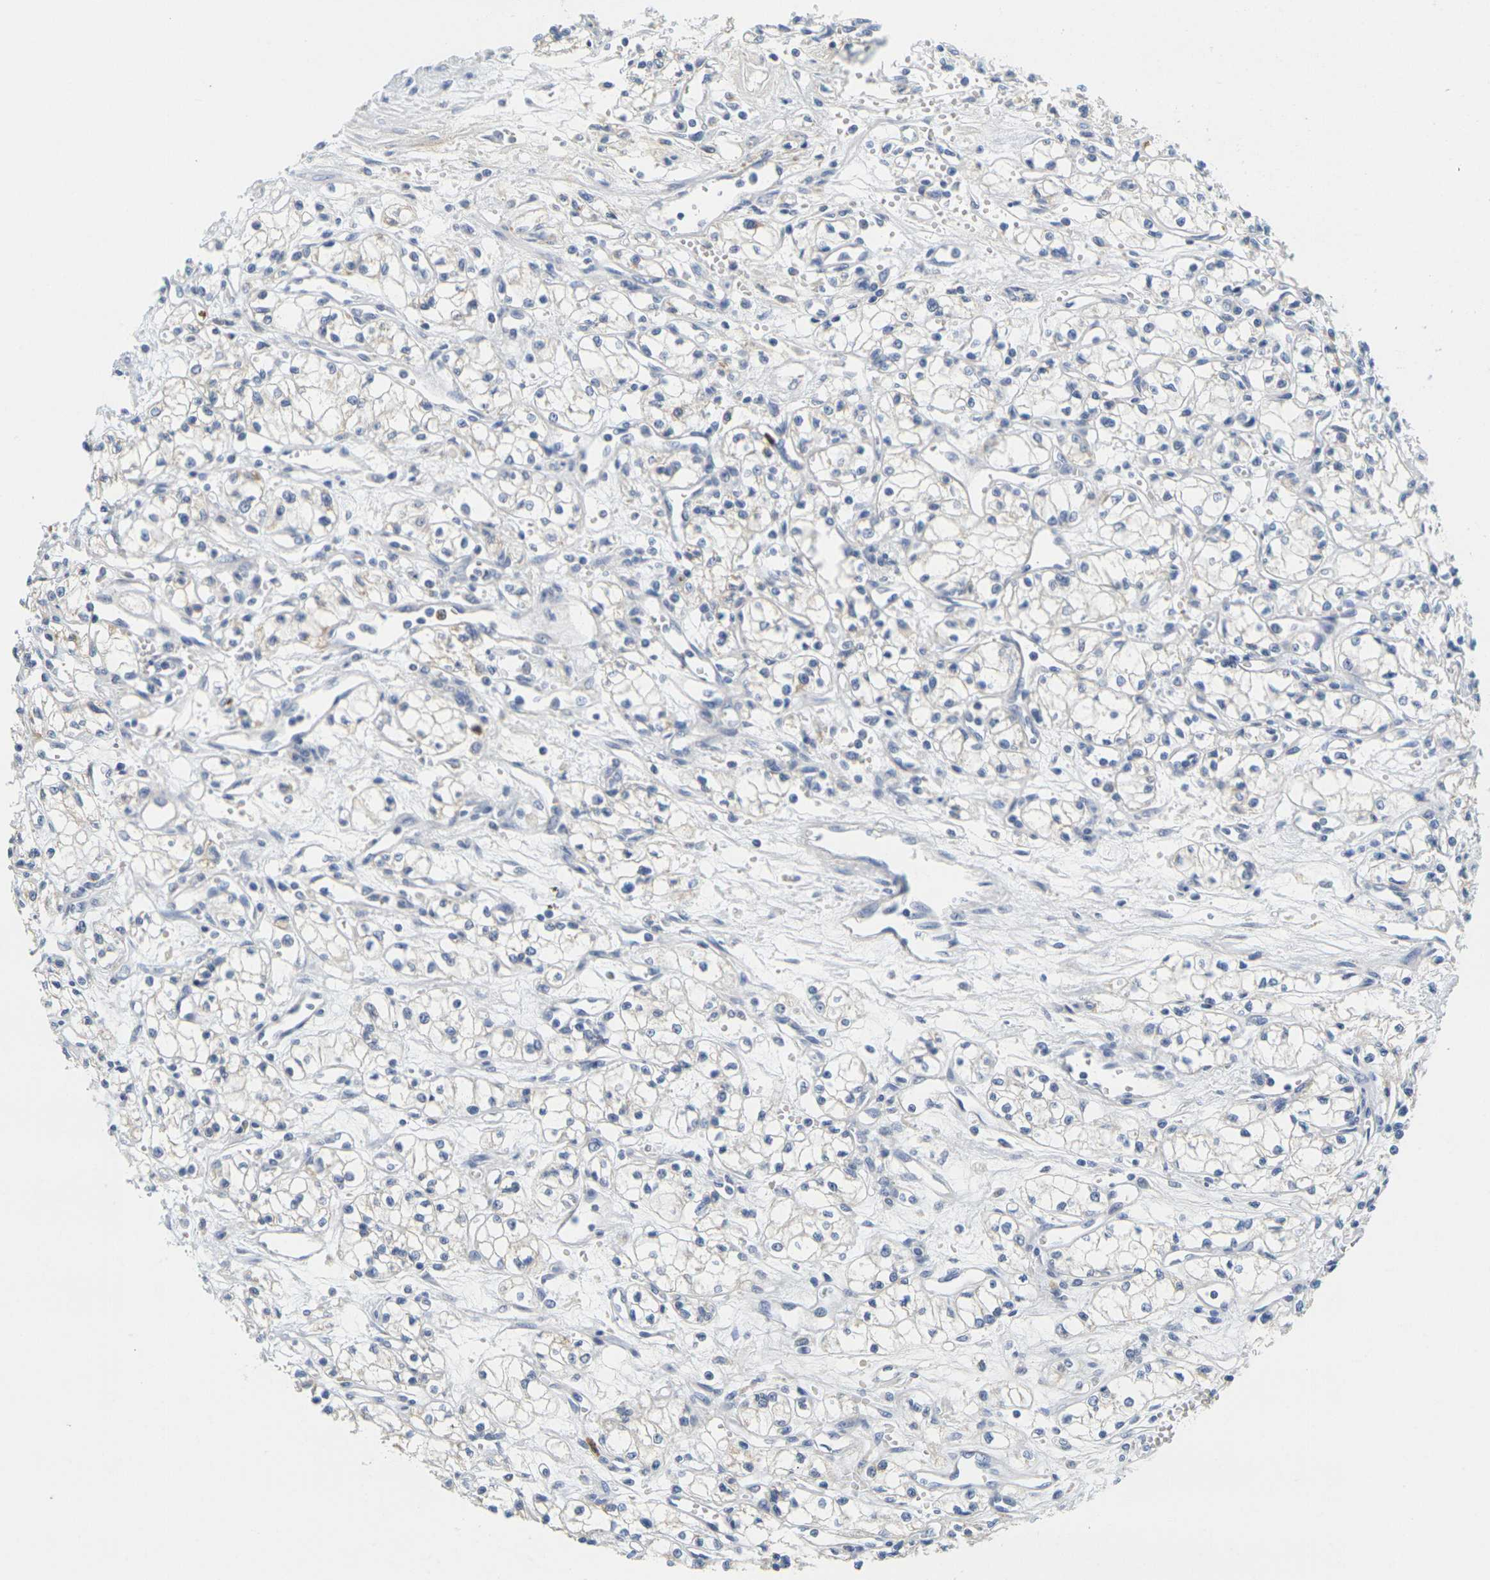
{"staining": {"intensity": "negative", "quantity": "none", "location": "none"}, "tissue": "renal cancer", "cell_type": "Tumor cells", "image_type": "cancer", "snomed": [{"axis": "morphology", "description": "Normal tissue, NOS"}, {"axis": "morphology", "description": "Adenocarcinoma, NOS"}, {"axis": "topography", "description": "Kidney"}], "caption": "Renal cancer was stained to show a protein in brown. There is no significant positivity in tumor cells. Nuclei are stained in blue.", "gene": "KLK5", "patient": {"sex": "male", "age": 59}}